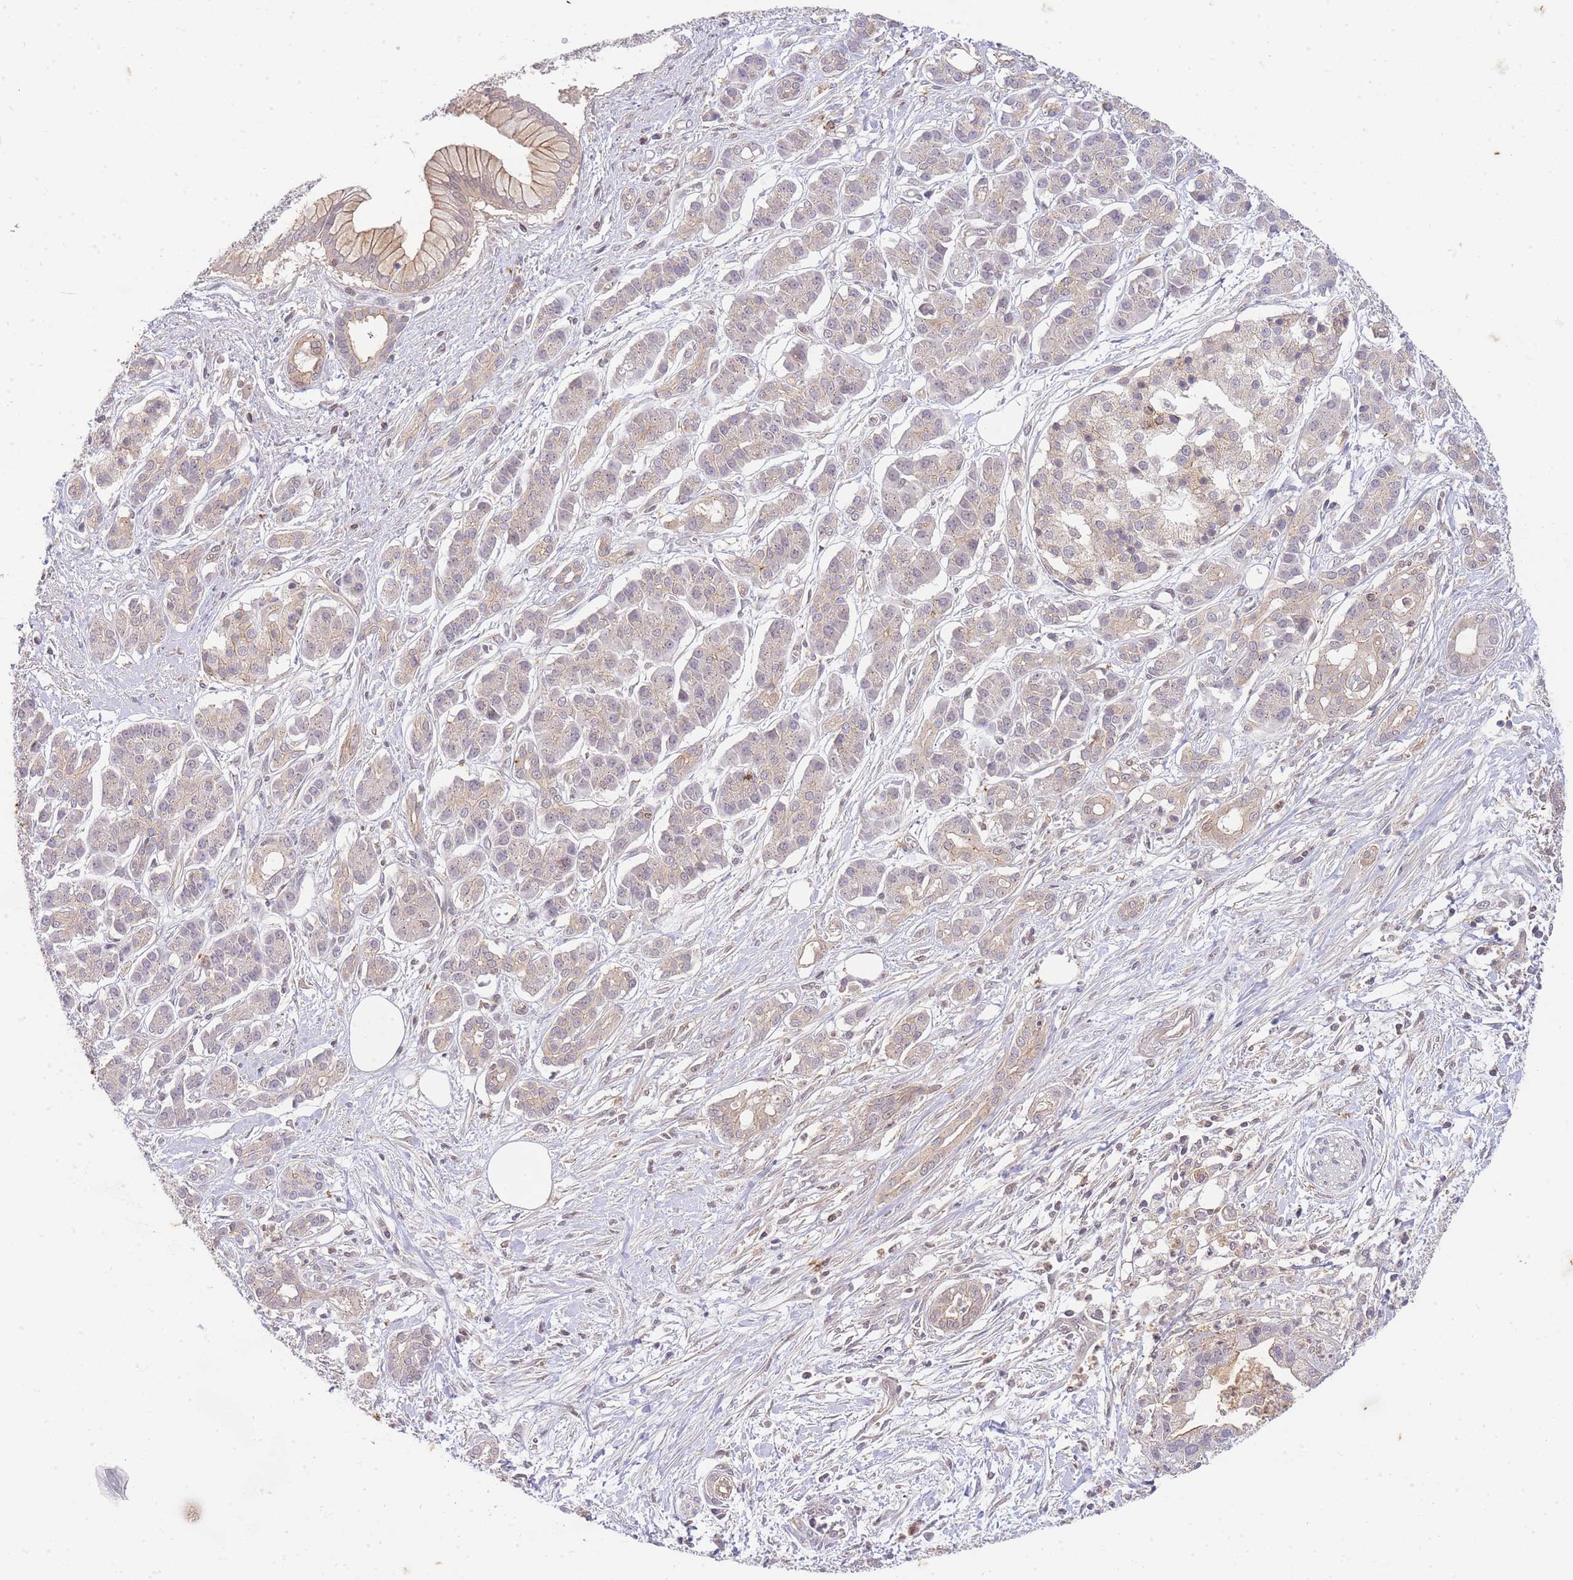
{"staining": {"intensity": "weak", "quantity": "25%-75%", "location": "cytoplasmic/membranous"}, "tissue": "pancreatic cancer", "cell_type": "Tumor cells", "image_type": "cancer", "snomed": [{"axis": "morphology", "description": "Adenocarcinoma, NOS"}, {"axis": "topography", "description": "Pancreas"}], "caption": "Pancreatic cancer stained with DAB (3,3'-diaminobenzidine) IHC exhibits low levels of weak cytoplasmic/membranous positivity in about 25%-75% of tumor cells.", "gene": "ST8SIA4", "patient": {"sex": "male", "age": 69}}